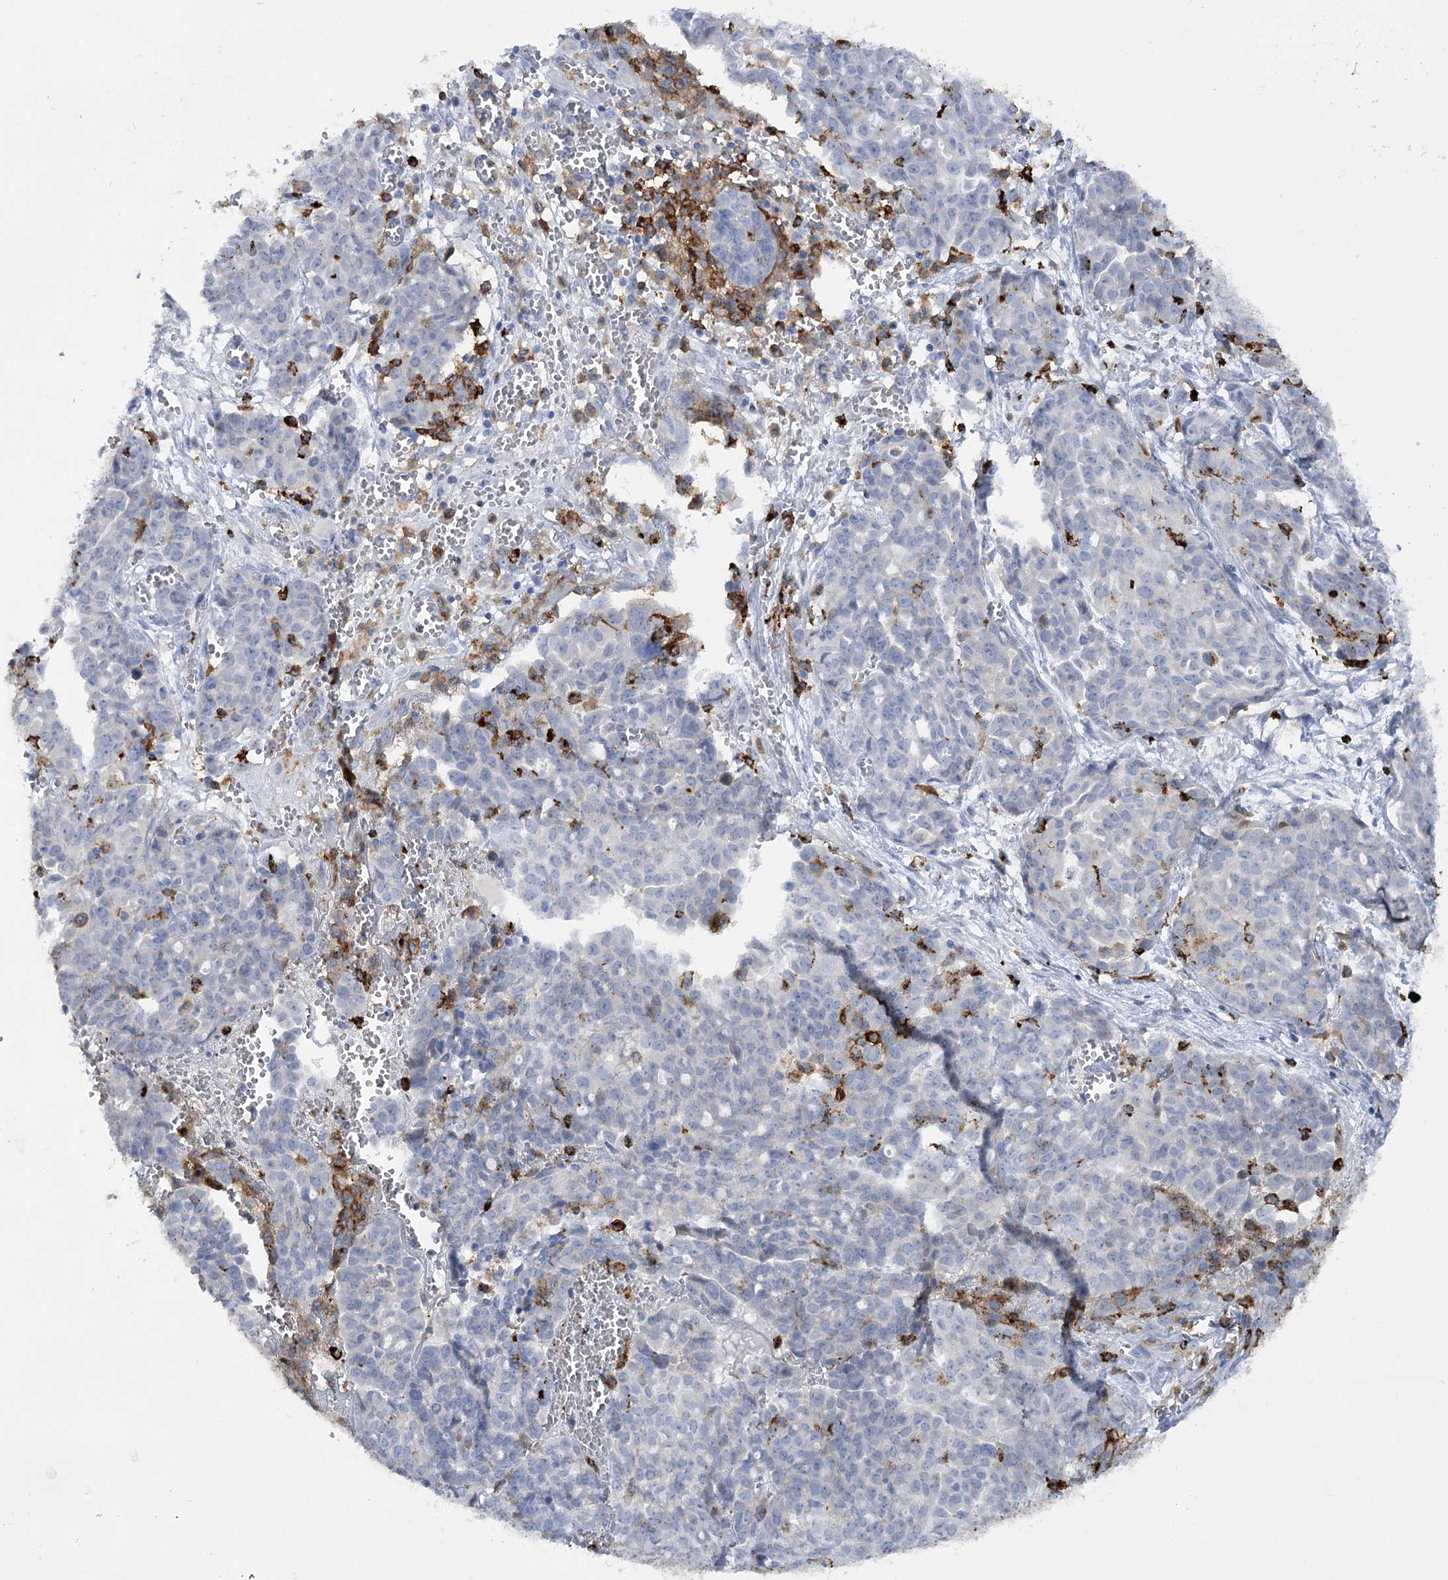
{"staining": {"intensity": "negative", "quantity": "none", "location": "none"}, "tissue": "ovarian cancer", "cell_type": "Tumor cells", "image_type": "cancer", "snomed": [{"axis": "morphology", "description": "Cystadenocarcinoma, serous, NOS"}, {"axis": "topography", "description": "Soft tissue"}, {"axis": "topography", "description": "Ovary"}], "caption": "The image demonstrates no significant positivity in tumor cells of ovarian serous cystadenocarcinoma.", "gene": "PIWIL4", "patient": {"sex": "female", "age": 57}}